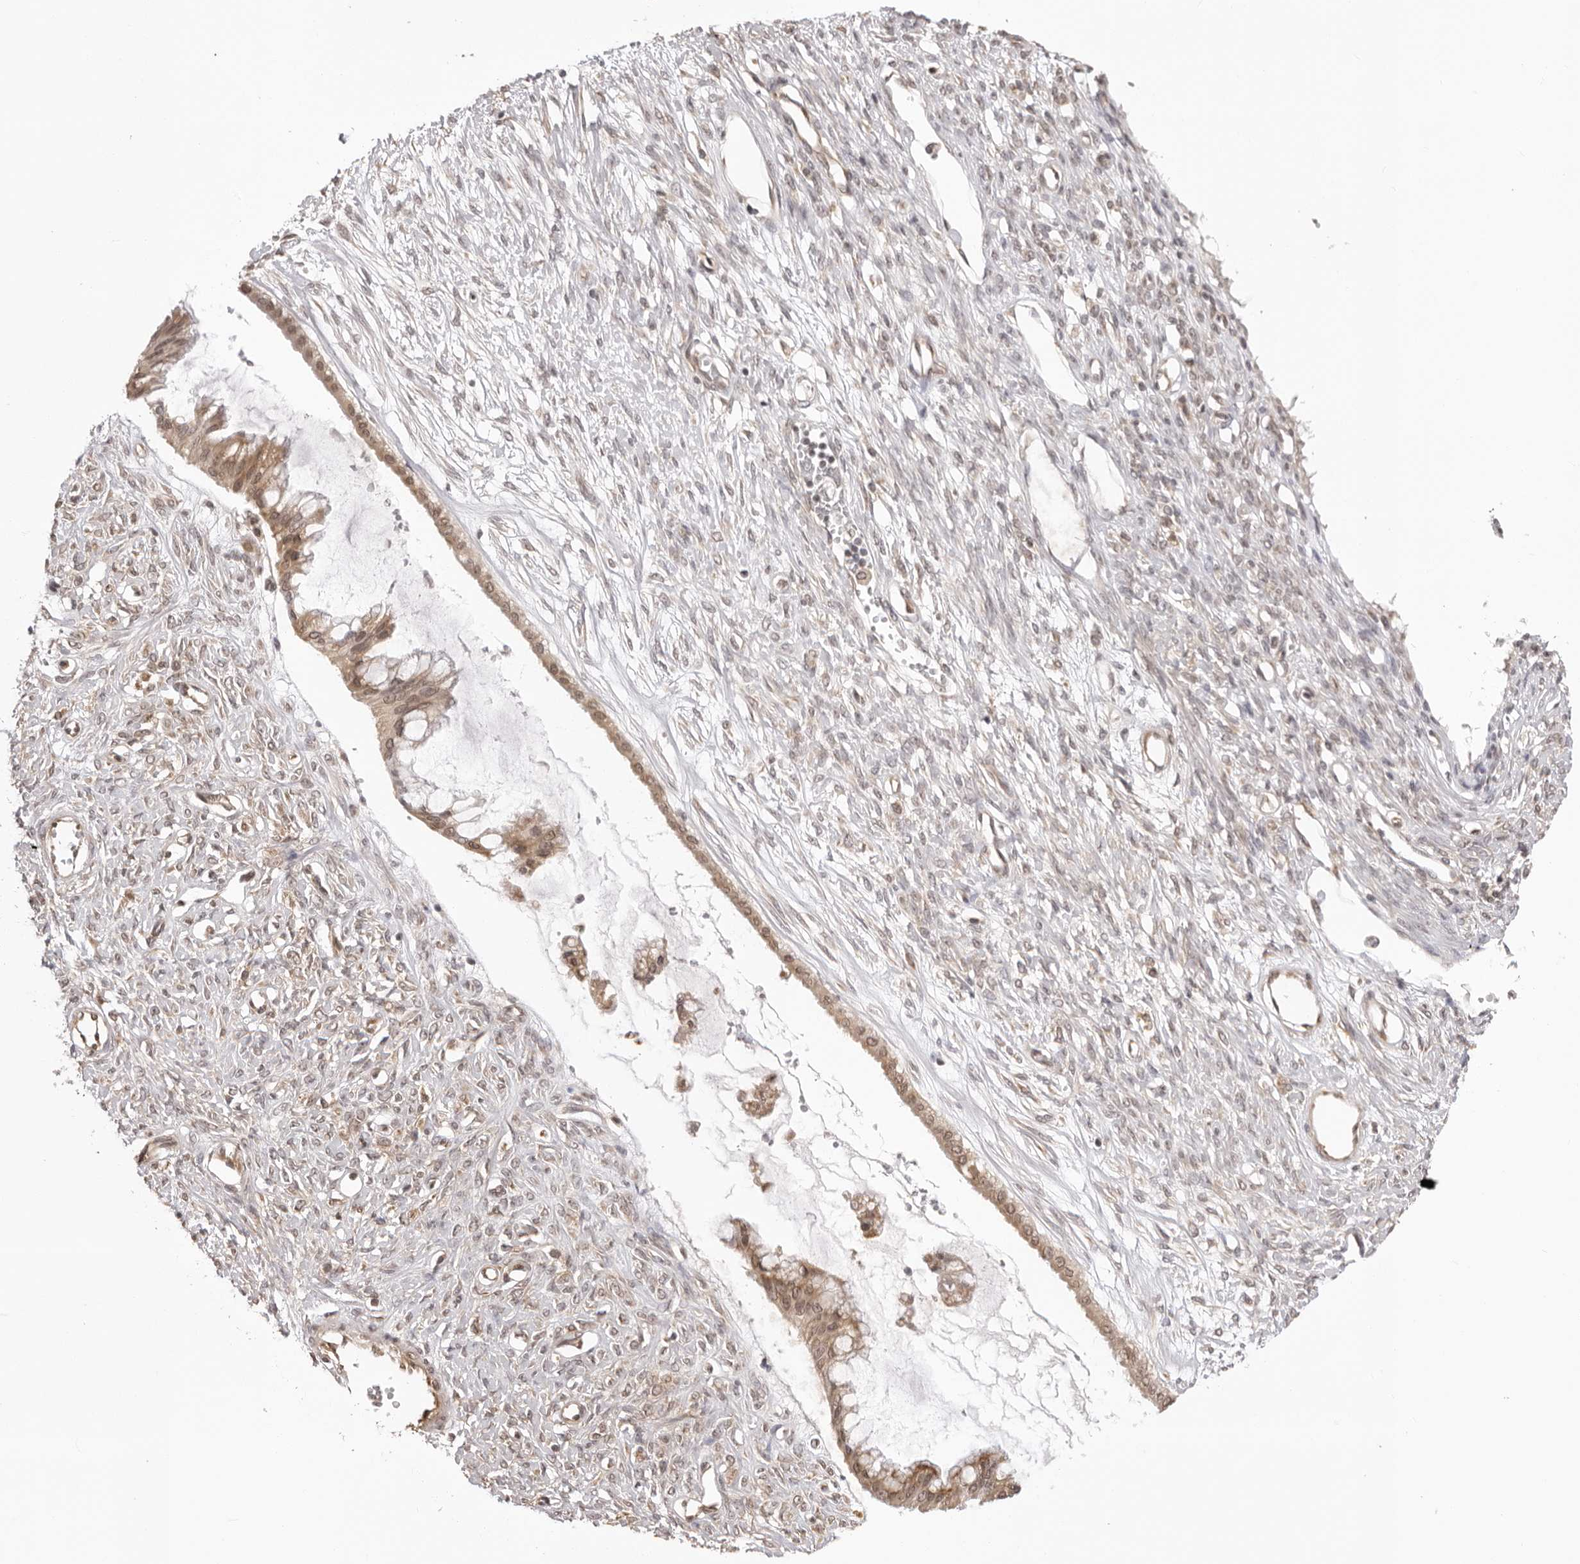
{"staining": {"intensity": "weak", "quantity": ">75%", "location": "cytoplasmic/membranous,nuclear"}, "tissue": "ovarian cancer", "cell_type": "Tumor cells", "image_type": "cancer", "snomed": [{"axis": "morphology", "description": "Cystadenocarcinoma, mucinous, NOS"}, {"axis": "topography", "description": "Ovary"}], "caption": "Ovarian mucinous cystadenocarcinoma tissue exhibits weak cytoplasmic/membranous and nuclear expression in about >75% of tumor cells, visualized by immunohistochemistry.", "gene": "ZC3H11A", "patient": {"sex": "female", "age": 73}}